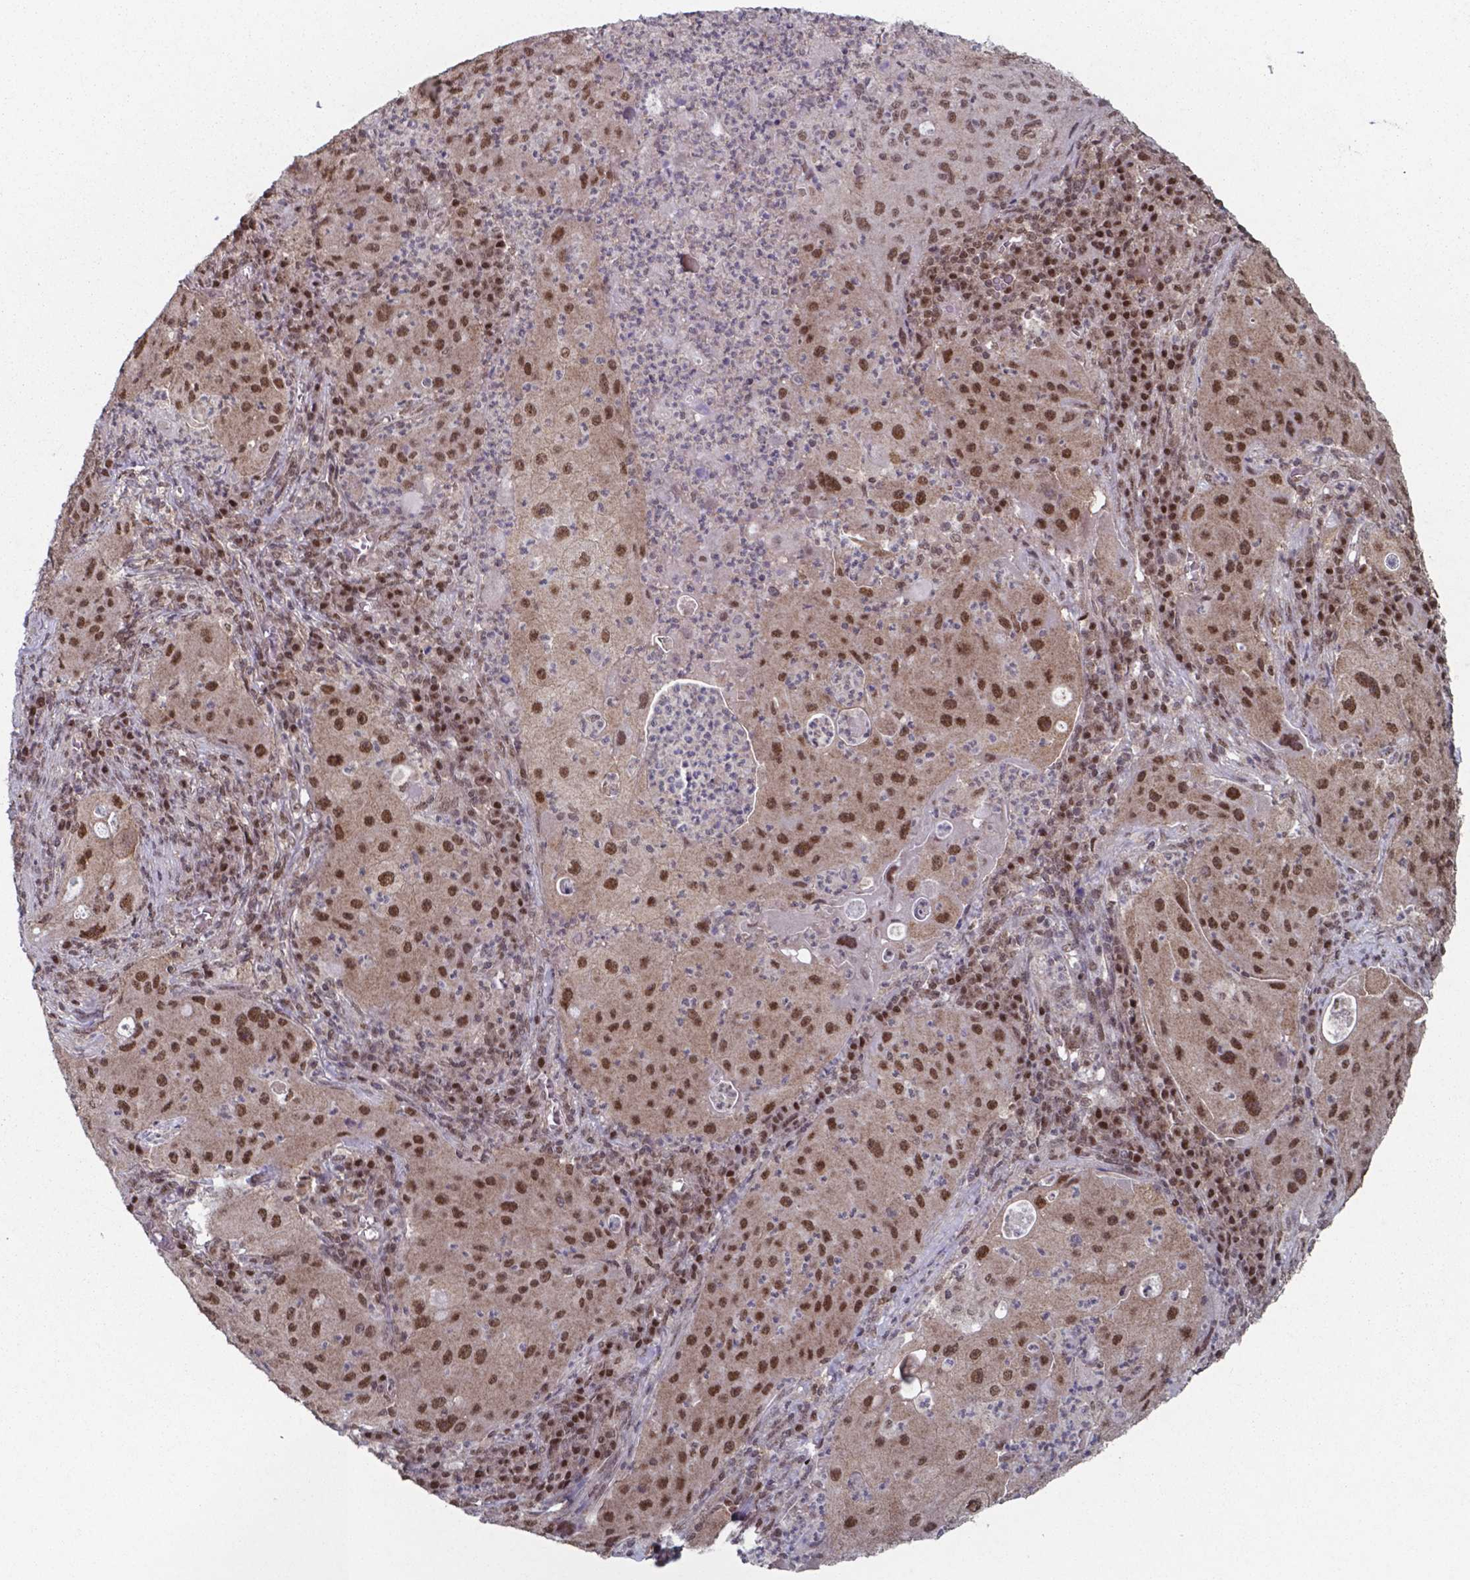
{"staining": {"intensity": "strong", "quantity": ">75%", "location": "nuclear"}, "tissue": "lung cancer", "cell_type": "Tumor cells", "image_type": "cancer", "snomed": [{"axis": "morphology", "description": "Squamous cell carcinoma, NOS"}, {"axis": "topography", "description": "Lung"}], "caption": "This image demonstrates immunohistochemistry staining of squamous cell carcinoma (lung), with high strong nuclear staining in approximately >75% of tumor cells.", "gene": "UBA1", "patient": {"sex": "female", "age": 59}}